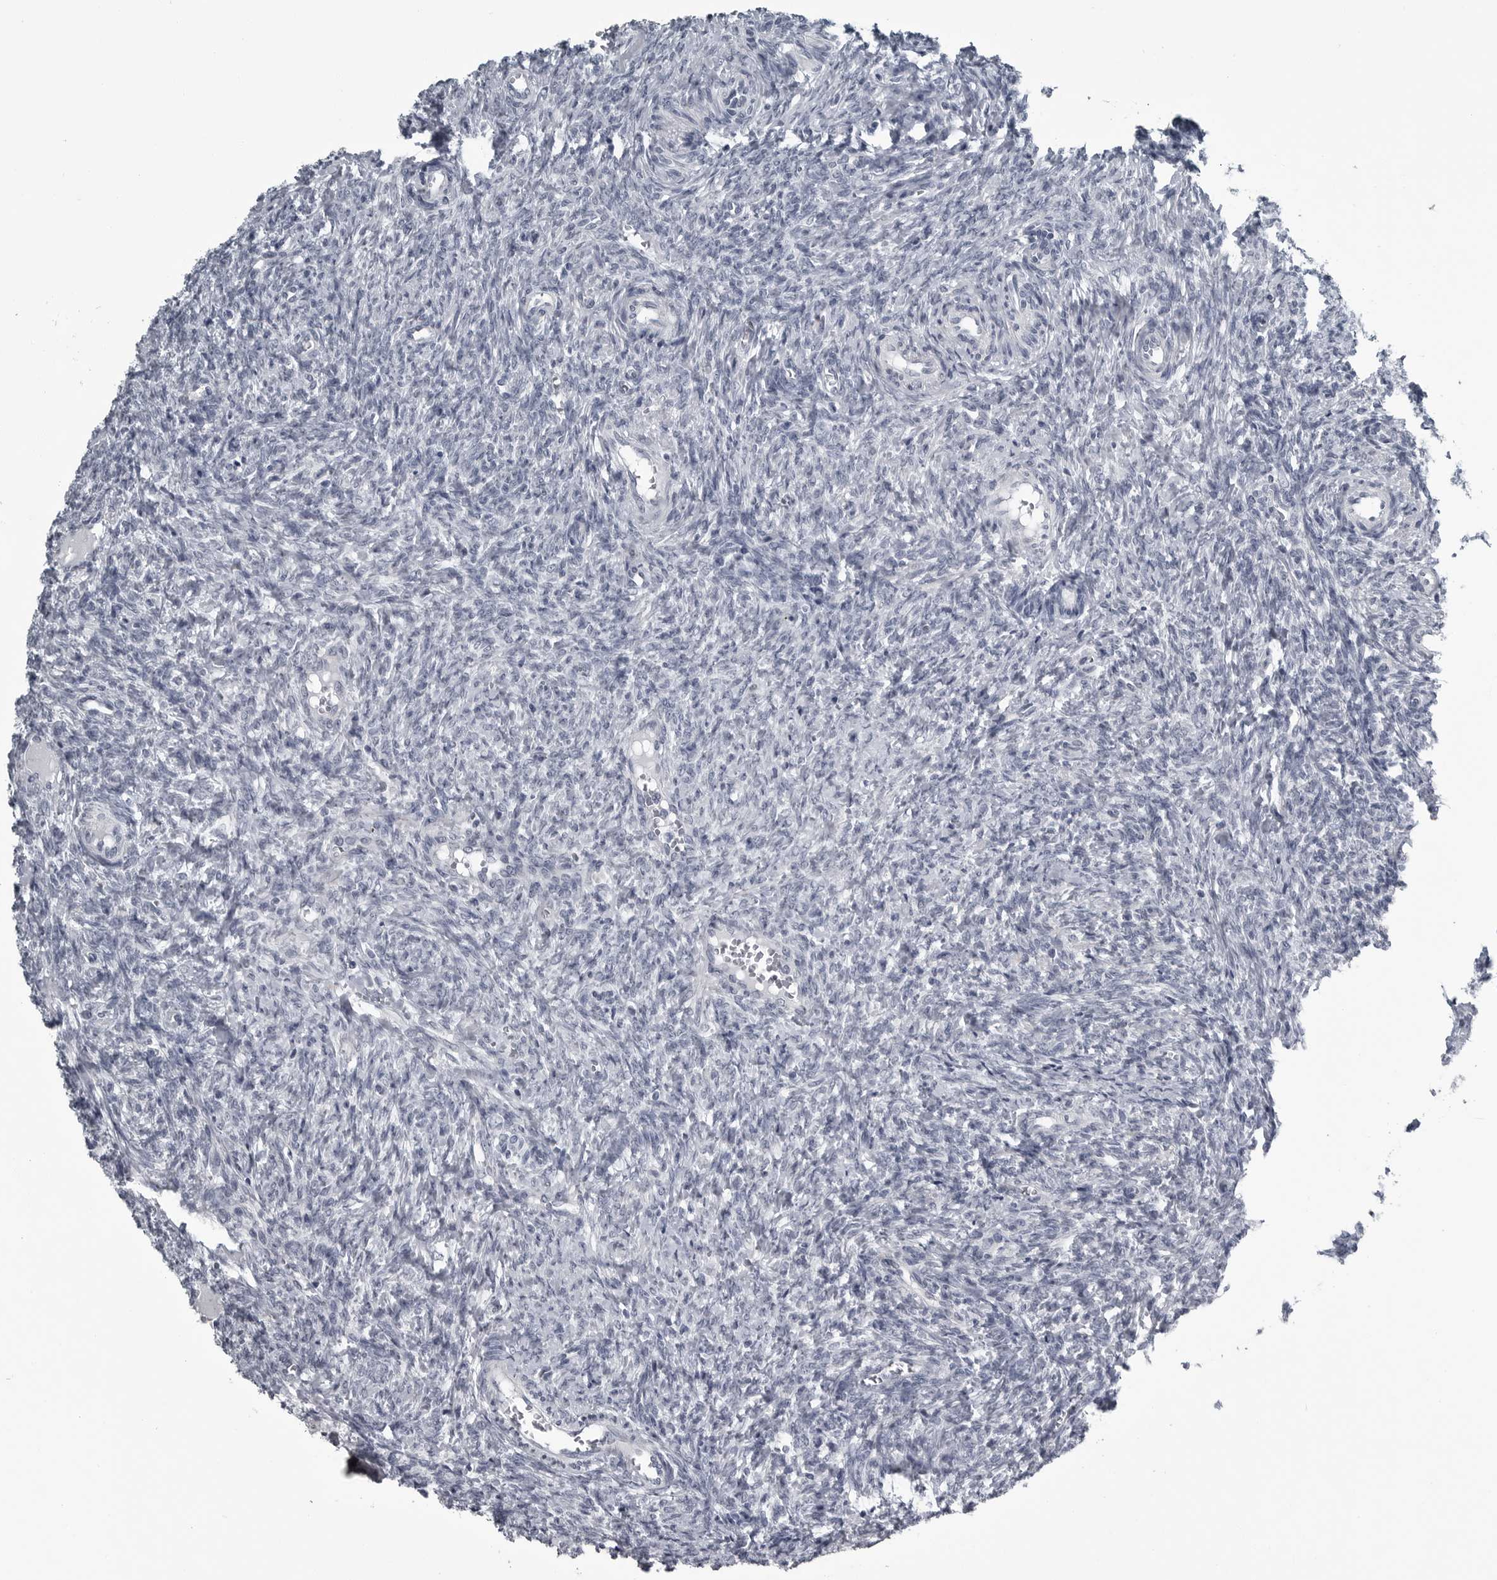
{"staining": {"intensity": "negative", "quantity": "none", "location": "none"}, "tissue": "ovary", "cell_type": "Follicle cells", "image_type": "normal", "snomed": [{"axis": "morphology", "description": "Normal tissue, NOS"}, {"axis": "topography", "description": "Ovary"}], "caption": "Image shows no significant protein staining in follicle cells of unremarkable ovary. Brightfield microscopy of IHC stained with DAB (3,3'-diaminobenzidine) (brown) and hematoxylin (blue), captured at high magnification.", "gene": "MYOC", "patient": {"sex": "female", "age": 41}}